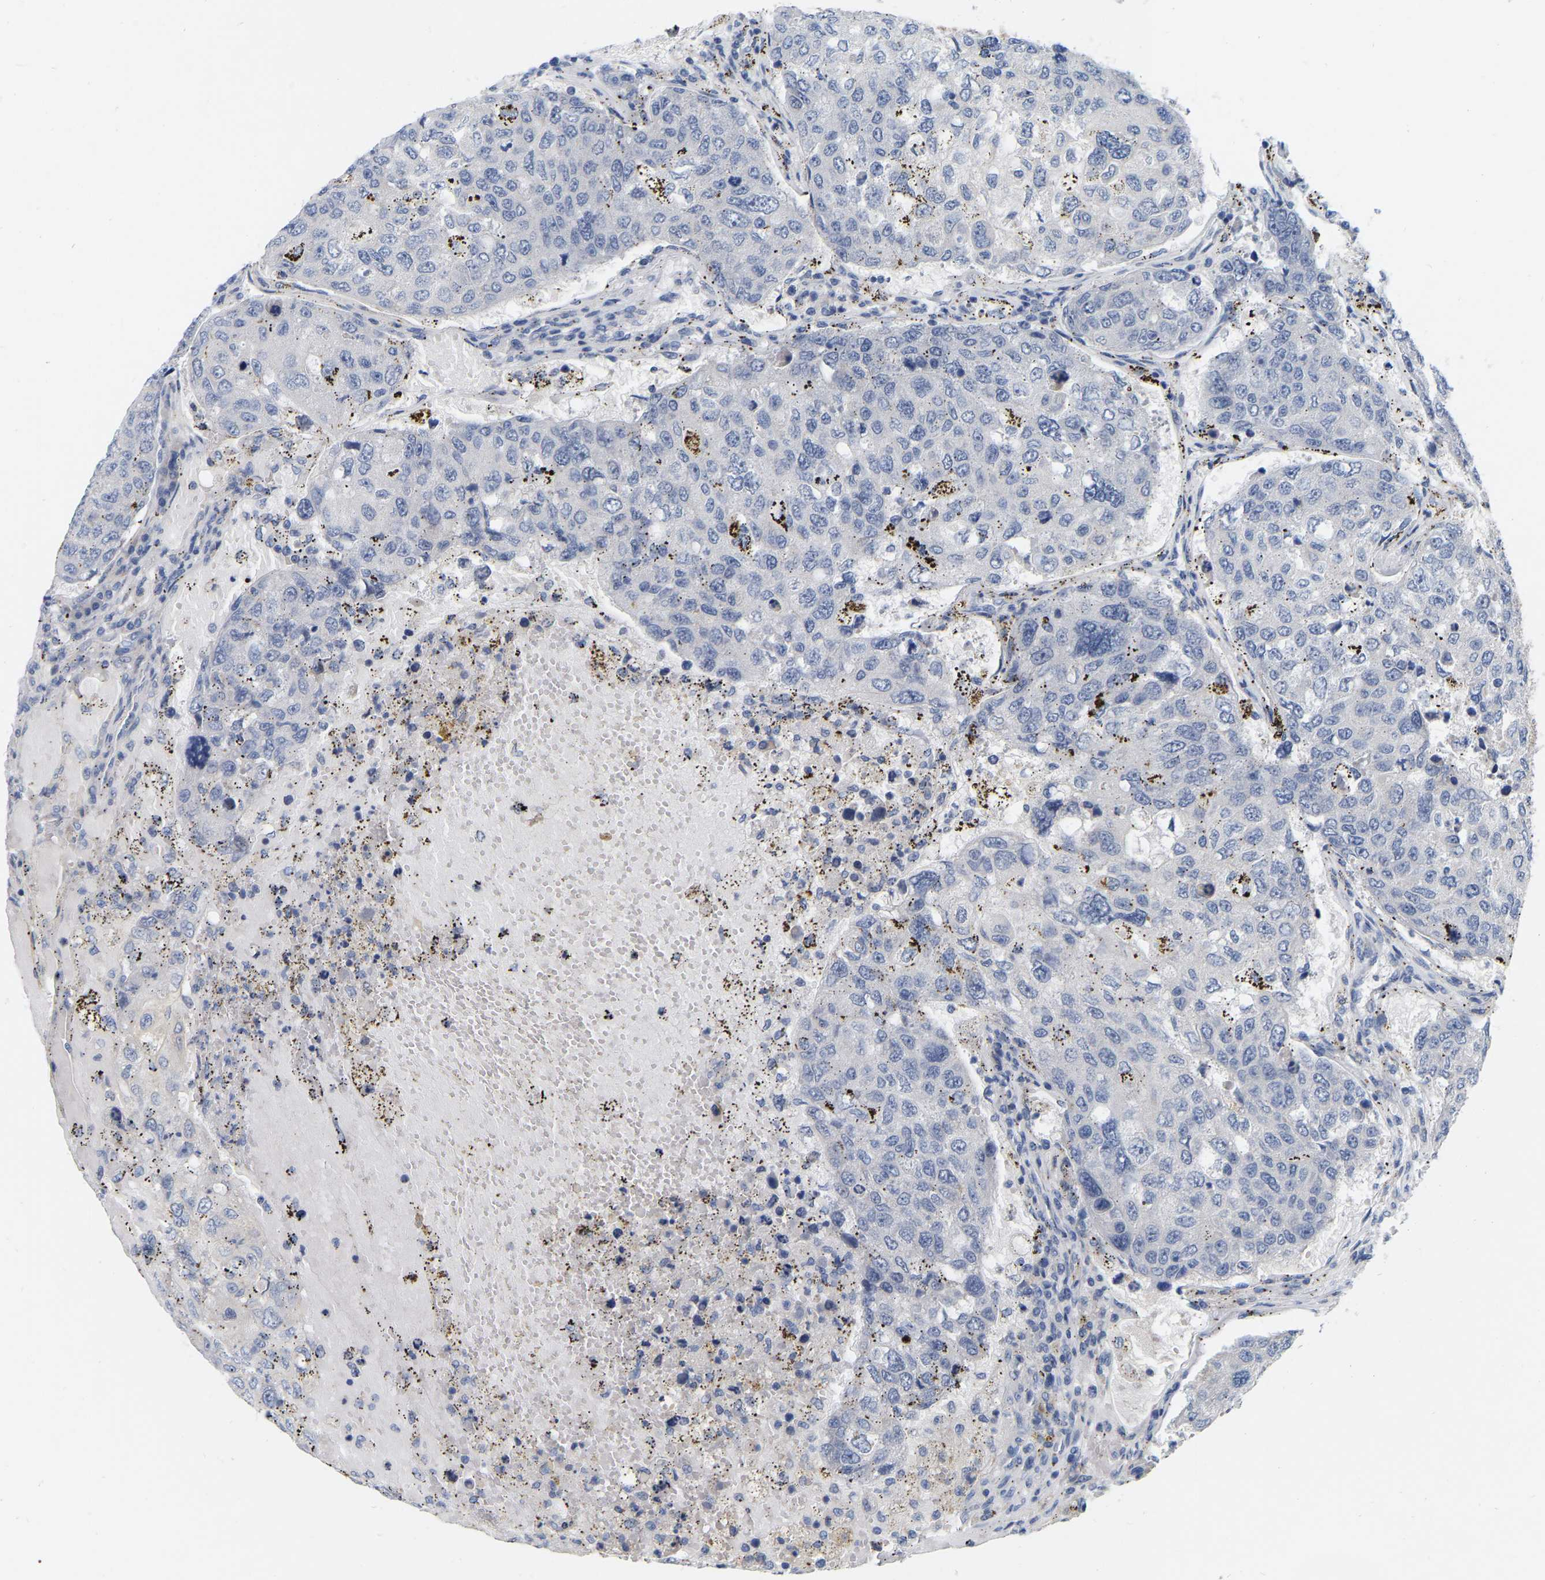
{"staining": {"intensity": "negative", "quantity": "none", "location": "none"}, "tissue": "urothelial cancer", "cell_type": "Tumor cells", "image_type": "cancer", "snomed": [{"axis": "morphology", "description": "Urothelial carcinoma, High grade"}, {"axis": "topography", "description": "Lymph node"}, {"axis": "topography", "description": "Urinary bladder"}], "caption": "Human urothelial cancer stained for a protein using immunohistochemistry (IHC) exhibits no staining in tumor cells.", "gene": "WIPI2", "patient": {"sex": "male", "age": 51}}